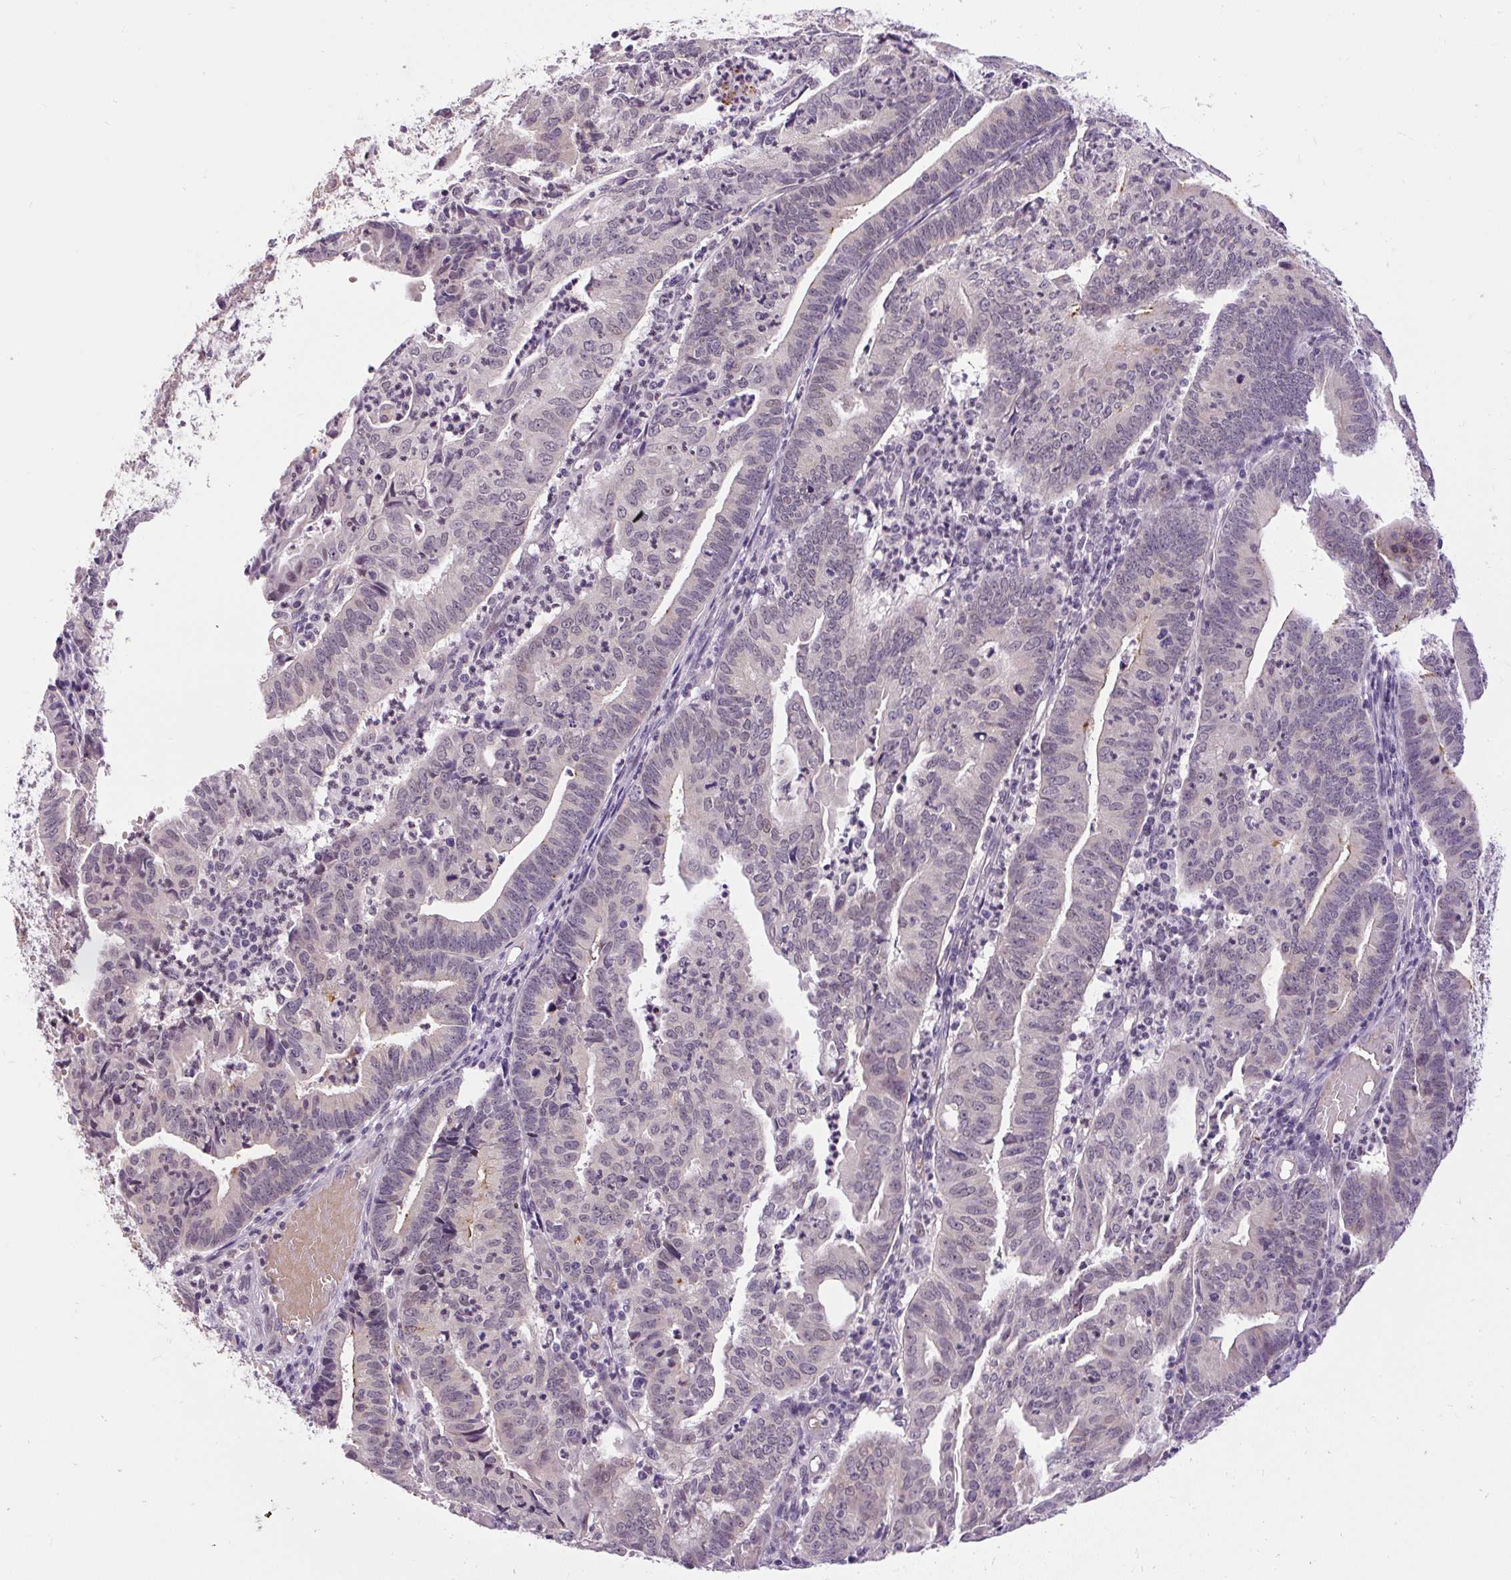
{"staining": {"intensity": "negative", "quantity": "none", "location": "none"}, "tissue": "endometrial cancer", "cell_type": "Tumor cells", "image_type": "cancer", "snomed": [{"axis": "morphology", "description": "Adenocarcinoma, NOS"}, {"axis": "topography", "description": "Endometrium"}], "caption": "High magnification brightfield microscopy of endometrial adenocarcinoma stained with DAB (3,3'-diaminobenzidine) (brown) and counterstained with hematoxylin (blue): tumor cells show no significant positivity.", "gene": "FAM117B", "patient": {"sex": "female", "age": 60}}